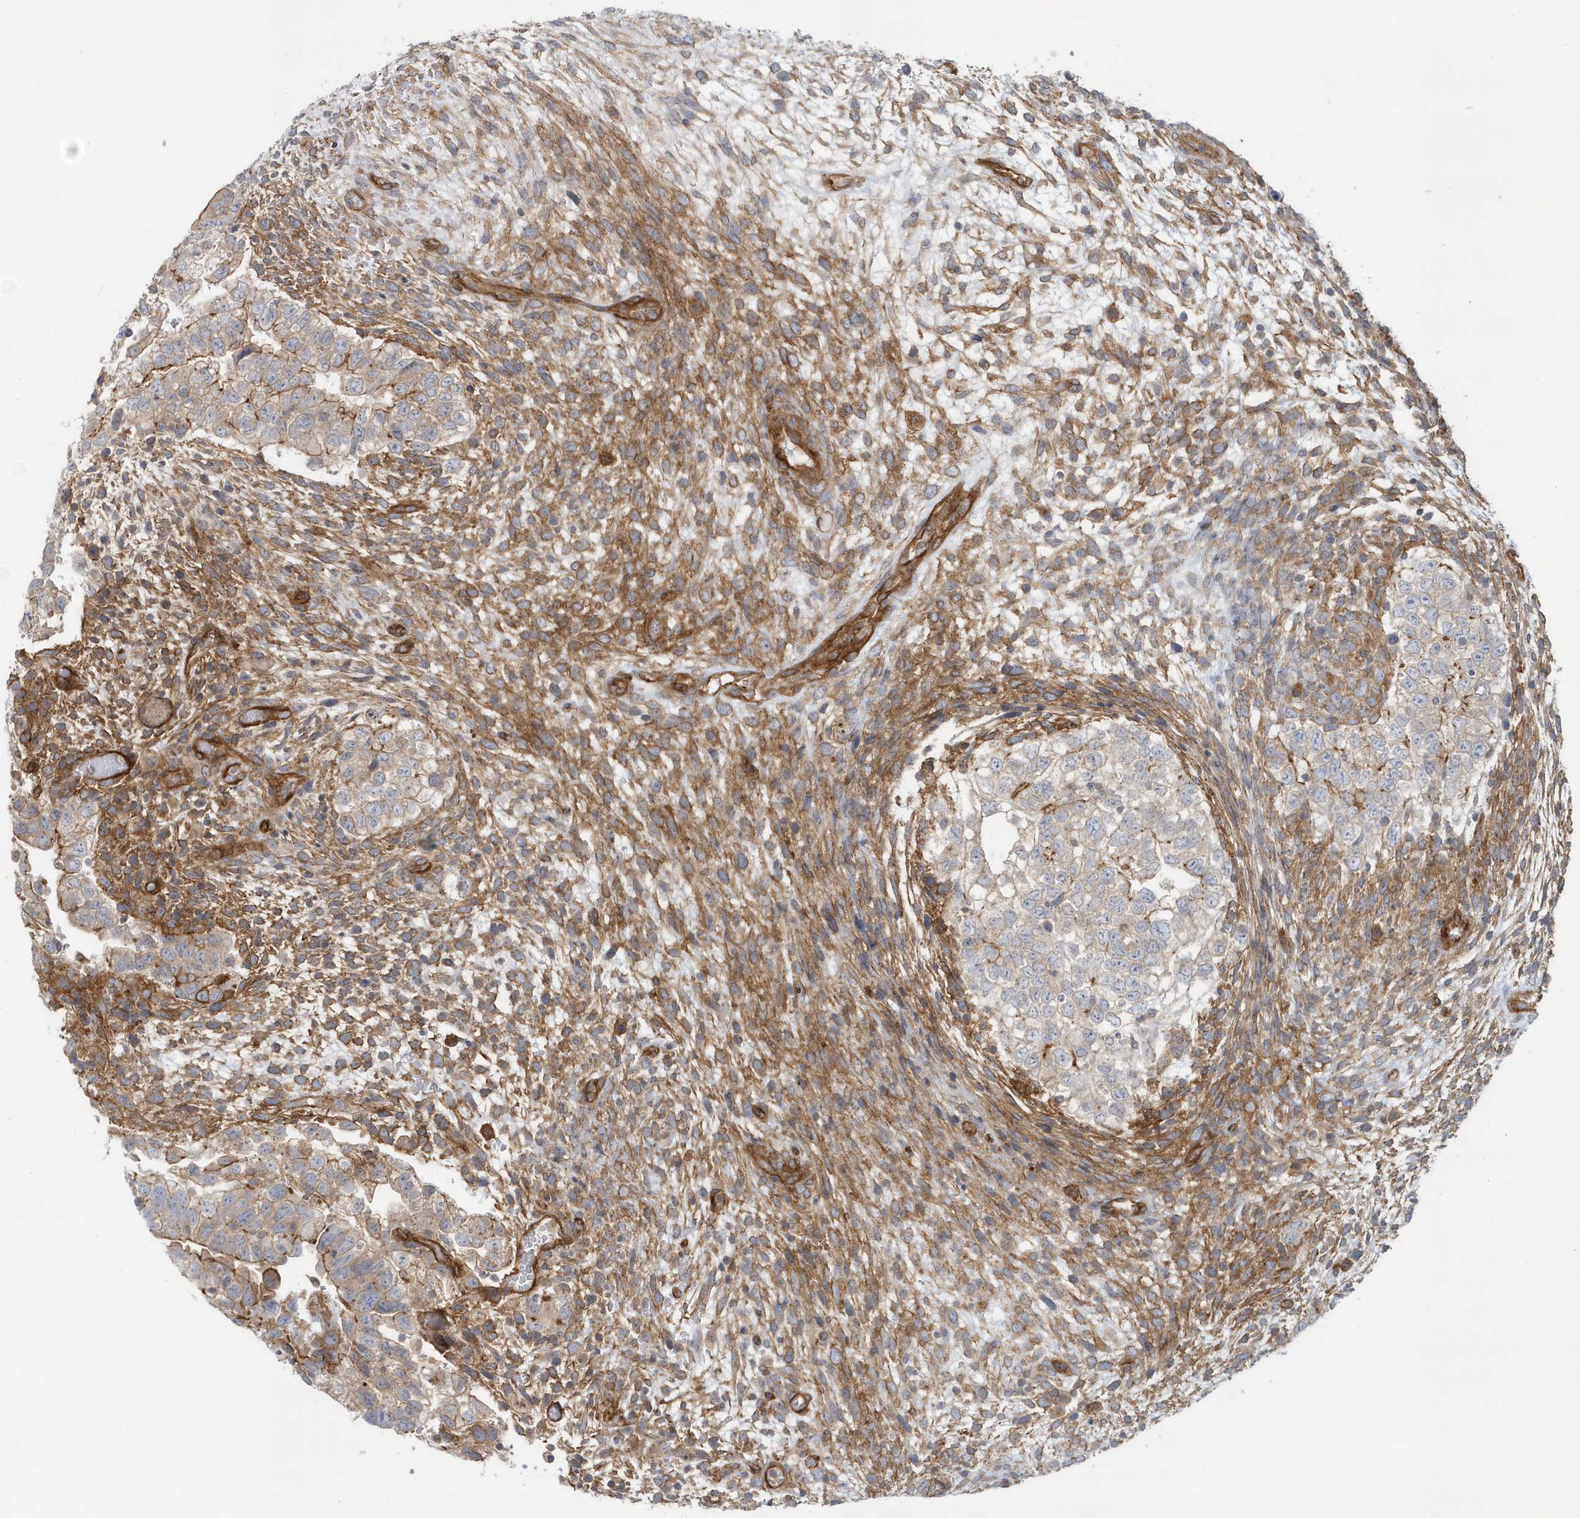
{"staining": {"intensity": "moderate", "quantity": "<25%", "location": "cytoplasmic/membranous"}, "tissue": "testis cancer", "cell_type": "Tumor cells", "image_type": "cancer", "snomed": [{"axis": "morphology", "description": "Carcinoma, Embryonal, NOS"}, {"axis": "topography", "description": "Testis"}], "caption": "Tumor cells demonstrate low levels of moderate cytoplasmic/membranous staining in approximately <25% of cells in human embryonal carcinoma (testis).", "gene": "RAI14", "patient": {"sex": "male", "age": 37}}